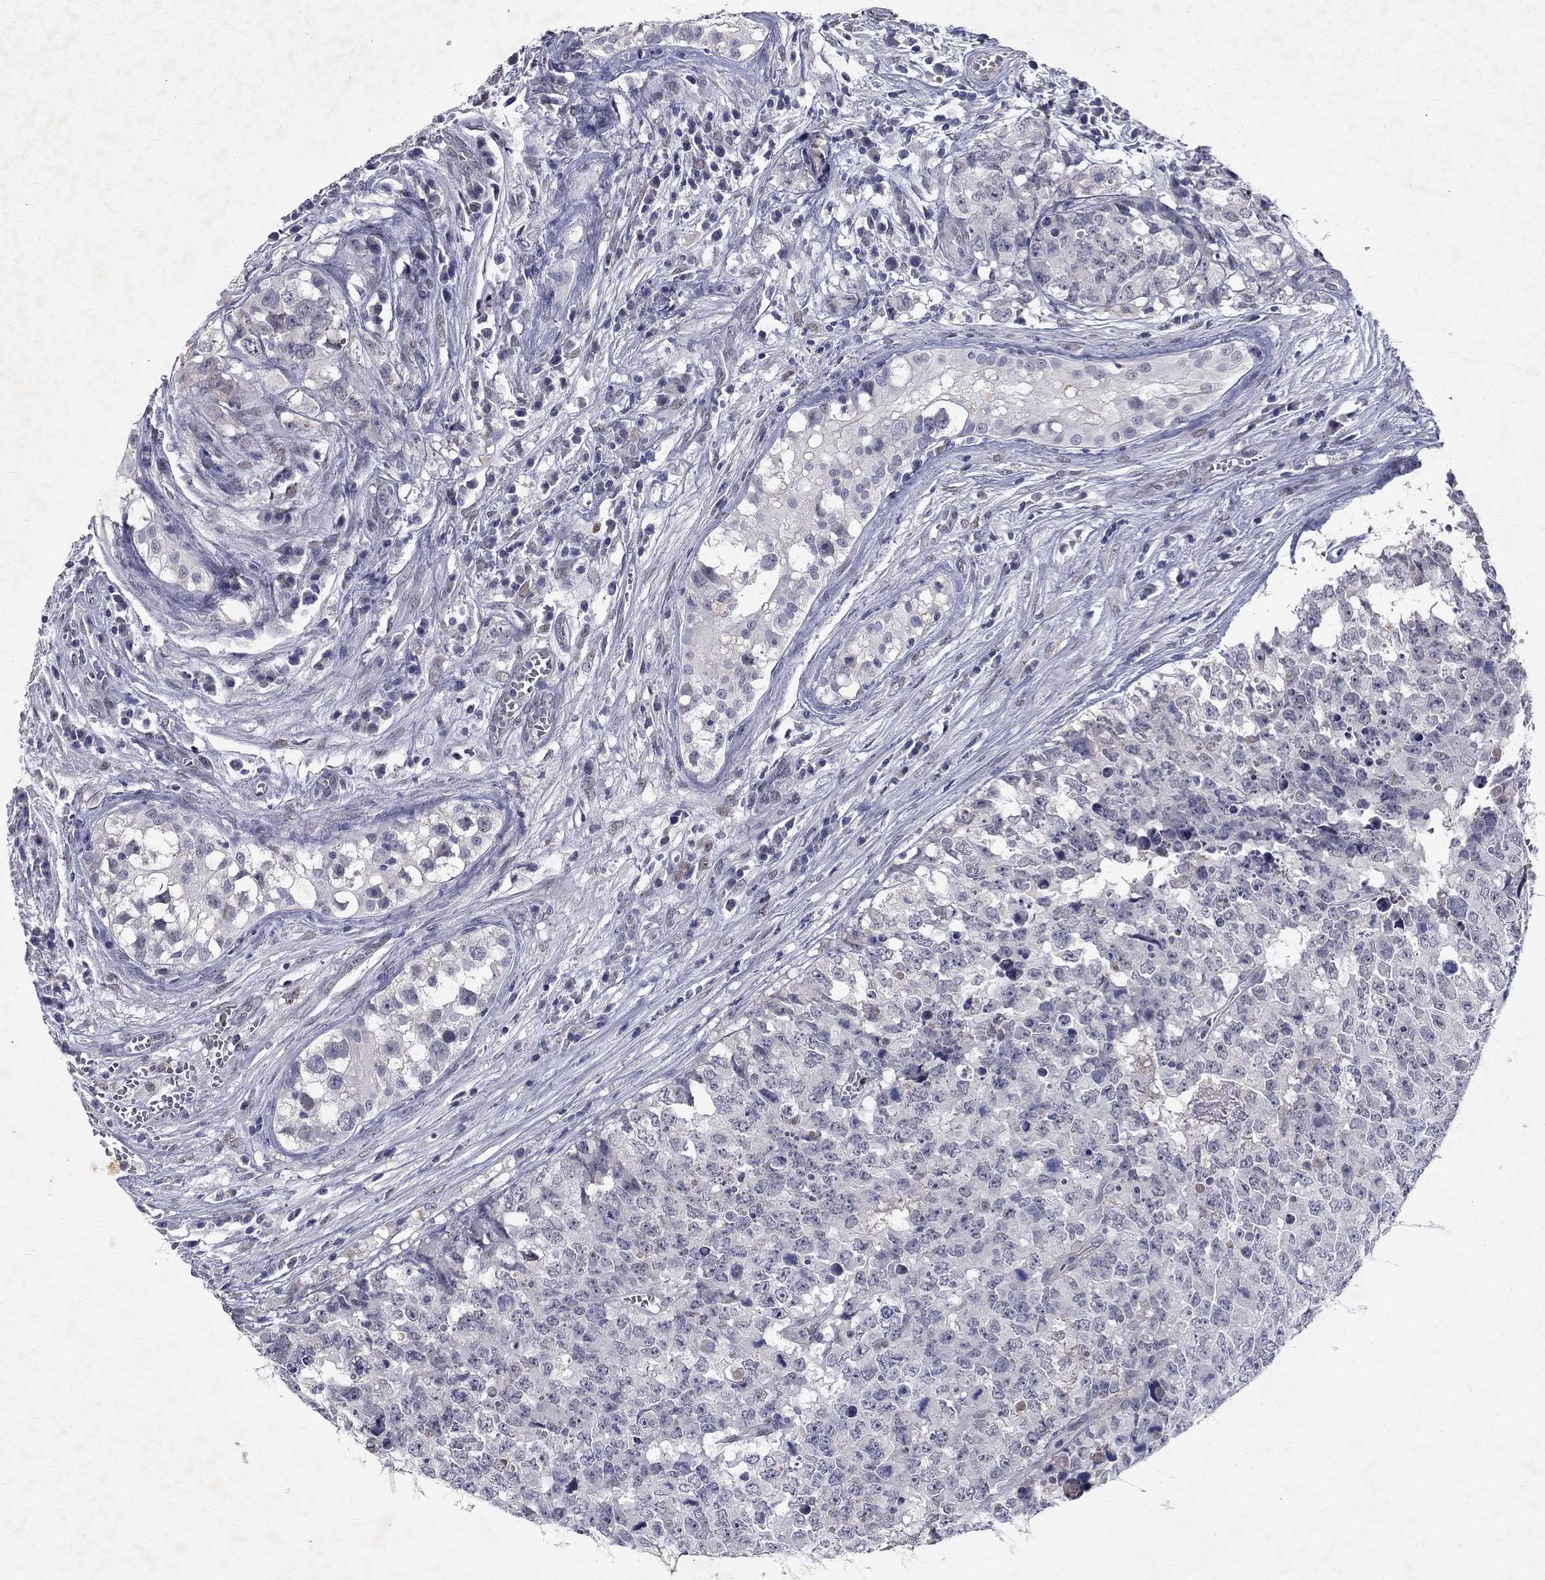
{"staining": {"intensity": "negative", "quantity": "none", "location": "none"}, "tissue": "testis cancer", "cell_type": "Tumor cells", "image_type": "cancer", "snomed": [{"axis": "morphology", "description": "Carcinoma, Embryonal, NOS"}, {"axis": "topography", "description": "Testis"}], "caption": "Micrograph shows no significant protein expression in tumor cells of testis embryonal carcinoma.", "gene": "RBFOX1", "patient": {"sex": "male", "age": 23}}